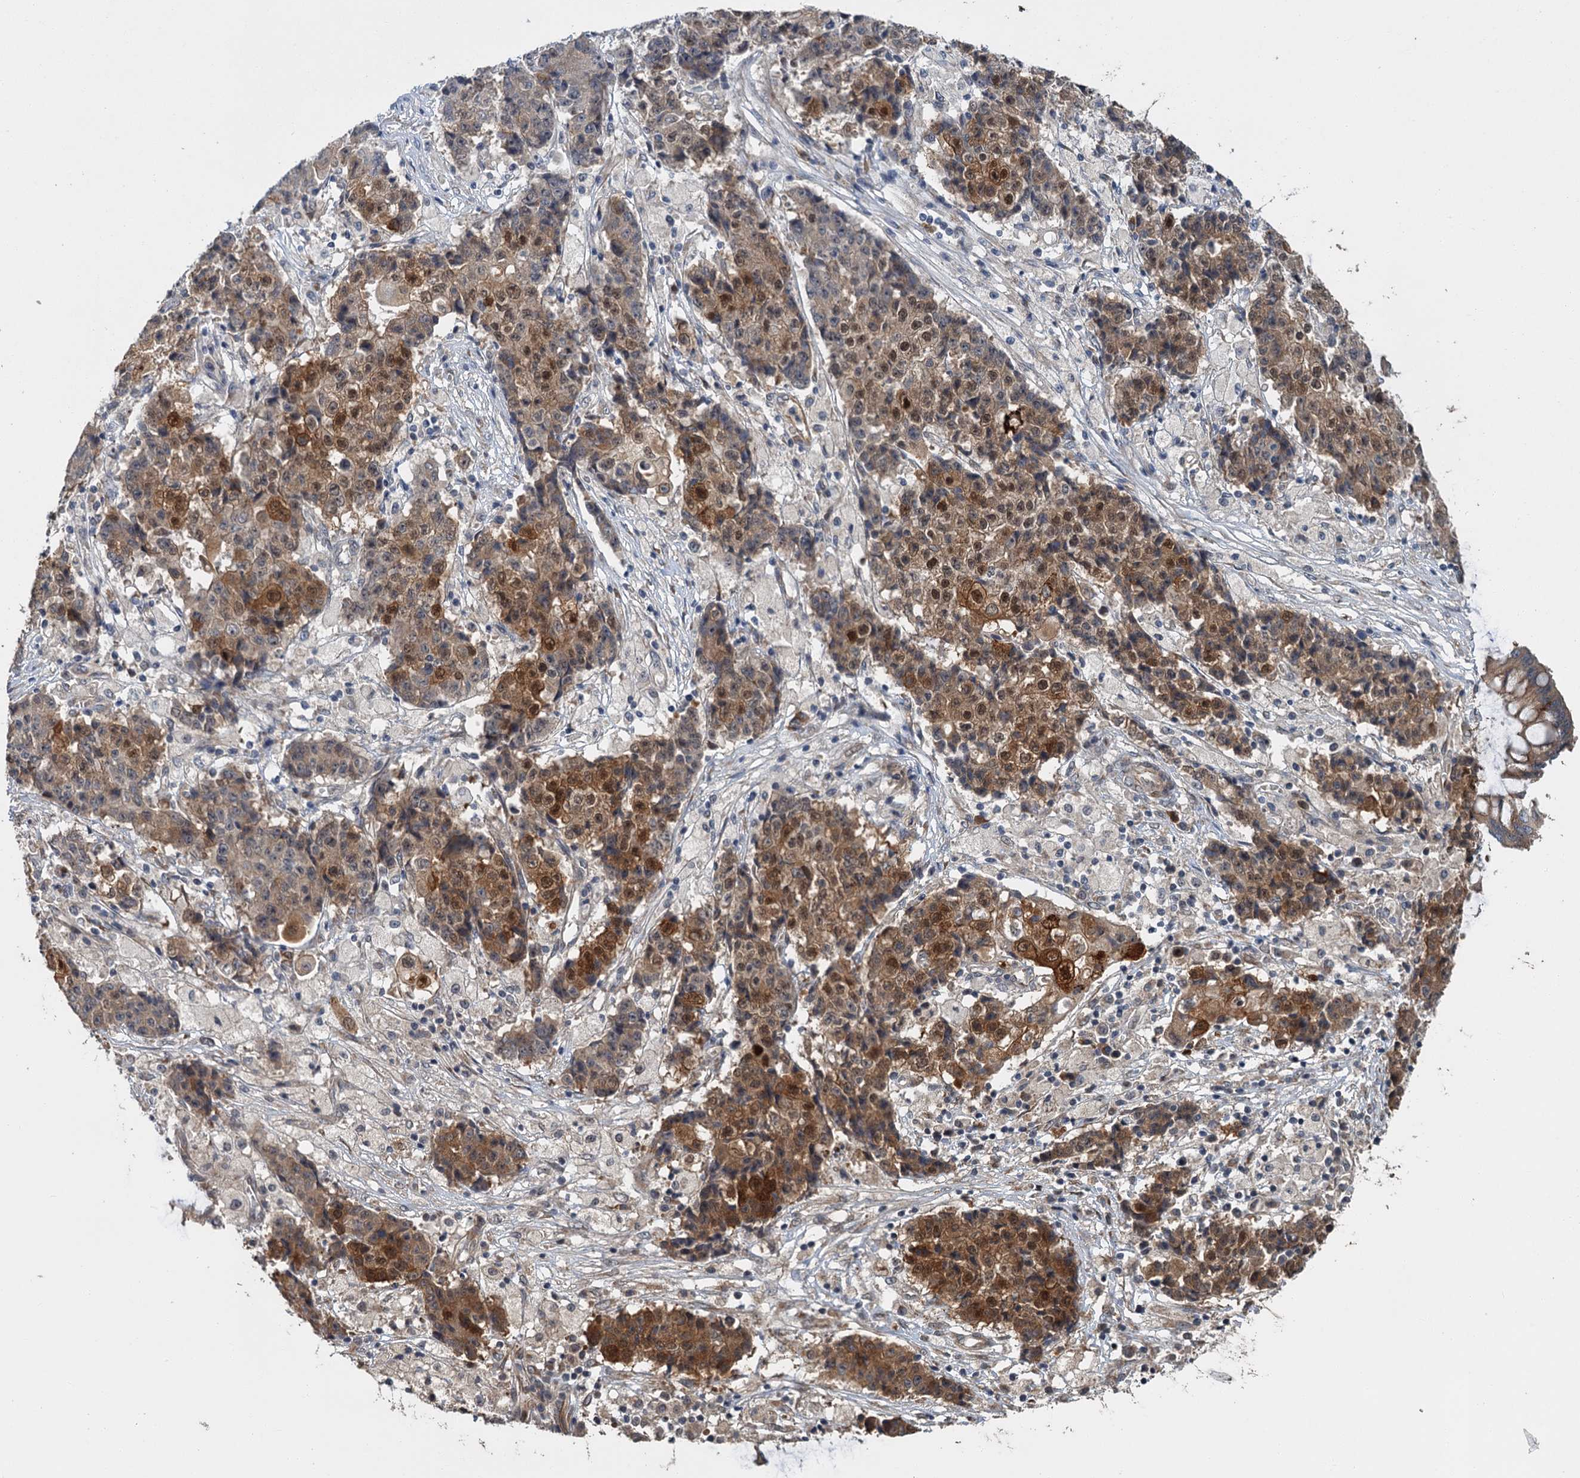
{"staining": {"intensity": "moderate", "quantity": "25%-75%", "location": "cytoplasmic/membranous,nuclear"}, "tissue": "ovarian cancer", "cell_type": "Tumor cells", "image_type": "cancer", "snomed": [{"axis": "morphology", "description": "Carcinoma, endometroid"}, {"axis": "topography", "description": "Ovary"}], "caption": "This photomicrograph reveals immunohistochemistry (IHC) staining of ovarian cancer (endometroid carcinoma), with medium moderate cytoplasmic/membranous and nuclear staining in approximately 25%-75% of tumor cells.", "gene": "KANSL2", "patient": {"sex": "female", "age": 42}}